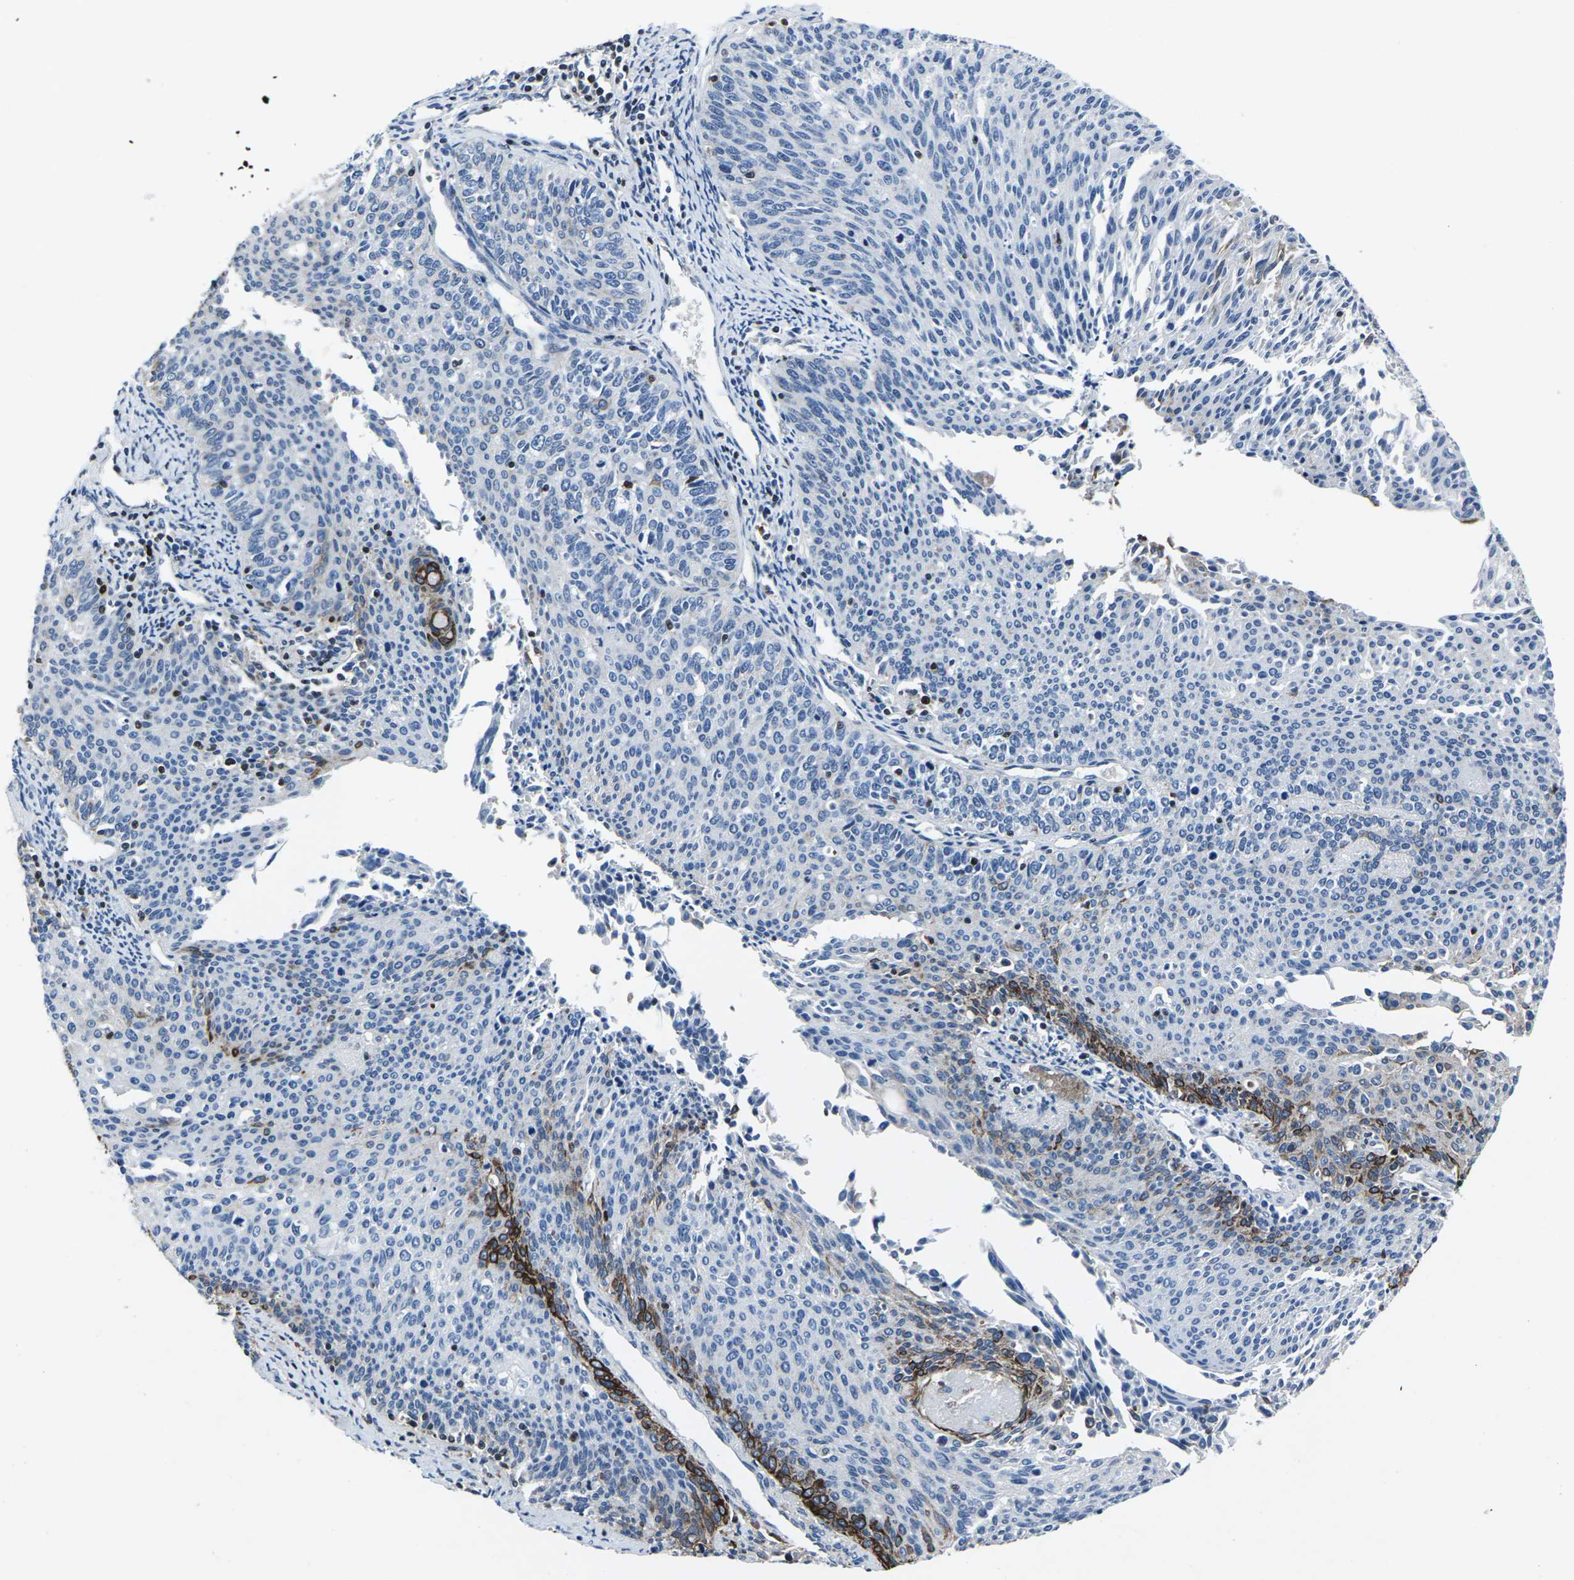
{"staining": {"intensity": "strong", "quantity": "<25%", "location": "cytoplasmic/membranous"}, "tissue": "cervical cancer", "cell_type": "Tumor cells", "image_type": "cancer", "snomed": [{"axis": "morphology", "description": "Squamous cell carcinoma, NOS"}, {"axis": "topography", "description": "Cervix"}], "caption": "Immunohistochemistry of human cervical cancer reveals medium levels of strong cytoplasmic/membranous staining in about <25% of tumor cells.", "gene": "STAT4", "patient": {"sex": "female", "age": 55}}